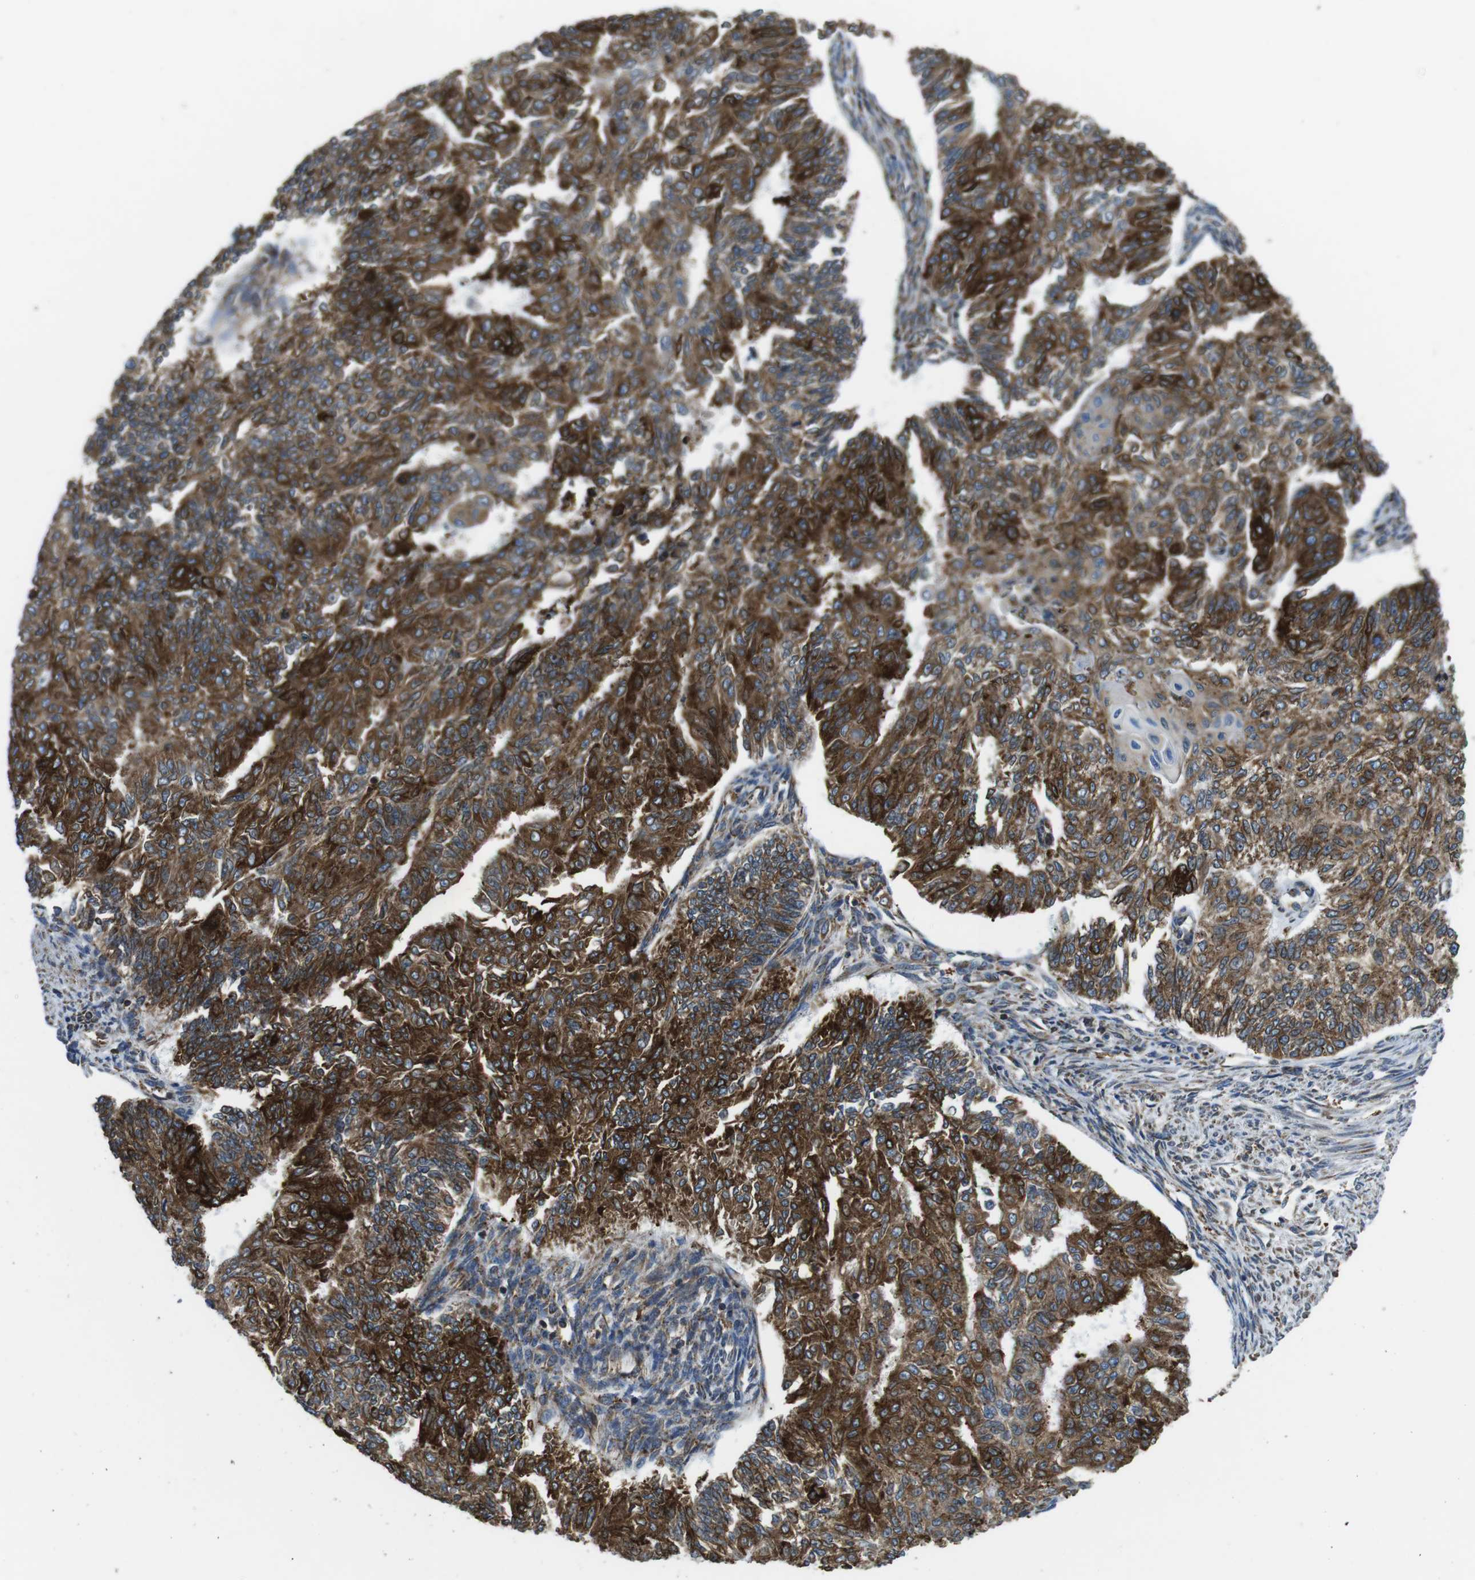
{"staining": {"intensity": "strong", "quantity": ">75%", "location": "cytoplasmic/membranous"}, "tissue": "endometrial cancer", "cell_type": "Tumor cells", "image_type": "cancer", "snomed": [{"axis": "morphology", "description": "Adenocarcinoma, NOS"}, {"axis": "topography", "description": "Endometrium"}], "caption": "About >75% of tumor cells in human endometrial adenocarcinoma reveal strong cytoplasmic/membranous protein expression as visualized by brown immunohistochemical staining.", "gene": "UGGT1", "patient": {"sex": "female", "age": 32}}